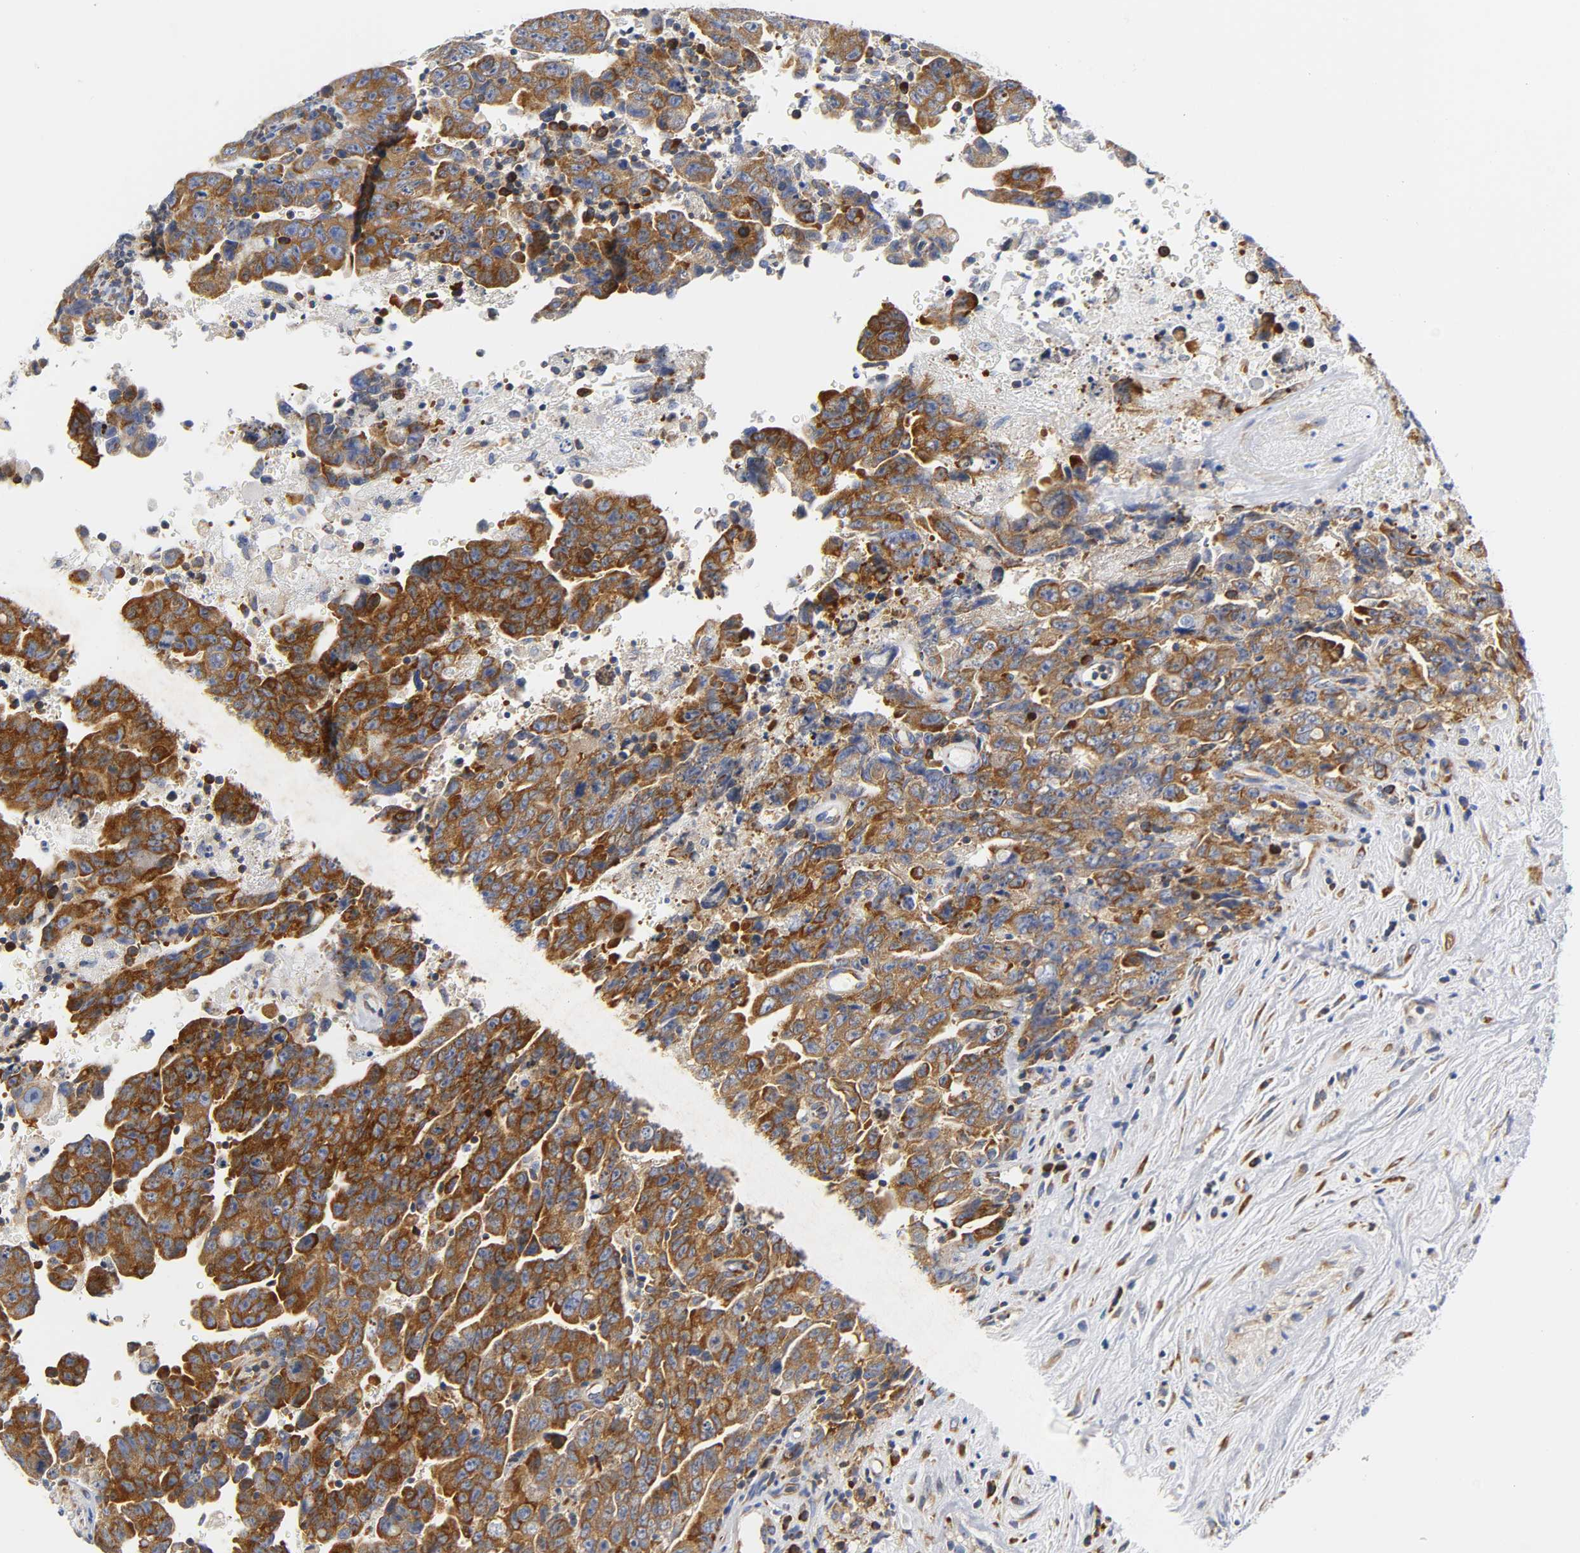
{"staining": {"intensity": "strong", "quantity": ">75%", "location": "cytoplasmic/membranous"}, "tissue": "testis cancer", "cell_type": "Tumor cells", "image_type": "cancer", "snomed": [{"axis": "morphology", "description": "Carcinoma, Embryonal, NOS"}, {"axis": "topography", "description": "Testis"}], "caption": "Brown immunohistochemical staining in embryonal carcinoma (testis) exhibits strong cytoplasmic/membranous positivity in approximately >75% of tumor cells.", "gene": "REL", "patient": {"sex": "male", "age": 28}}